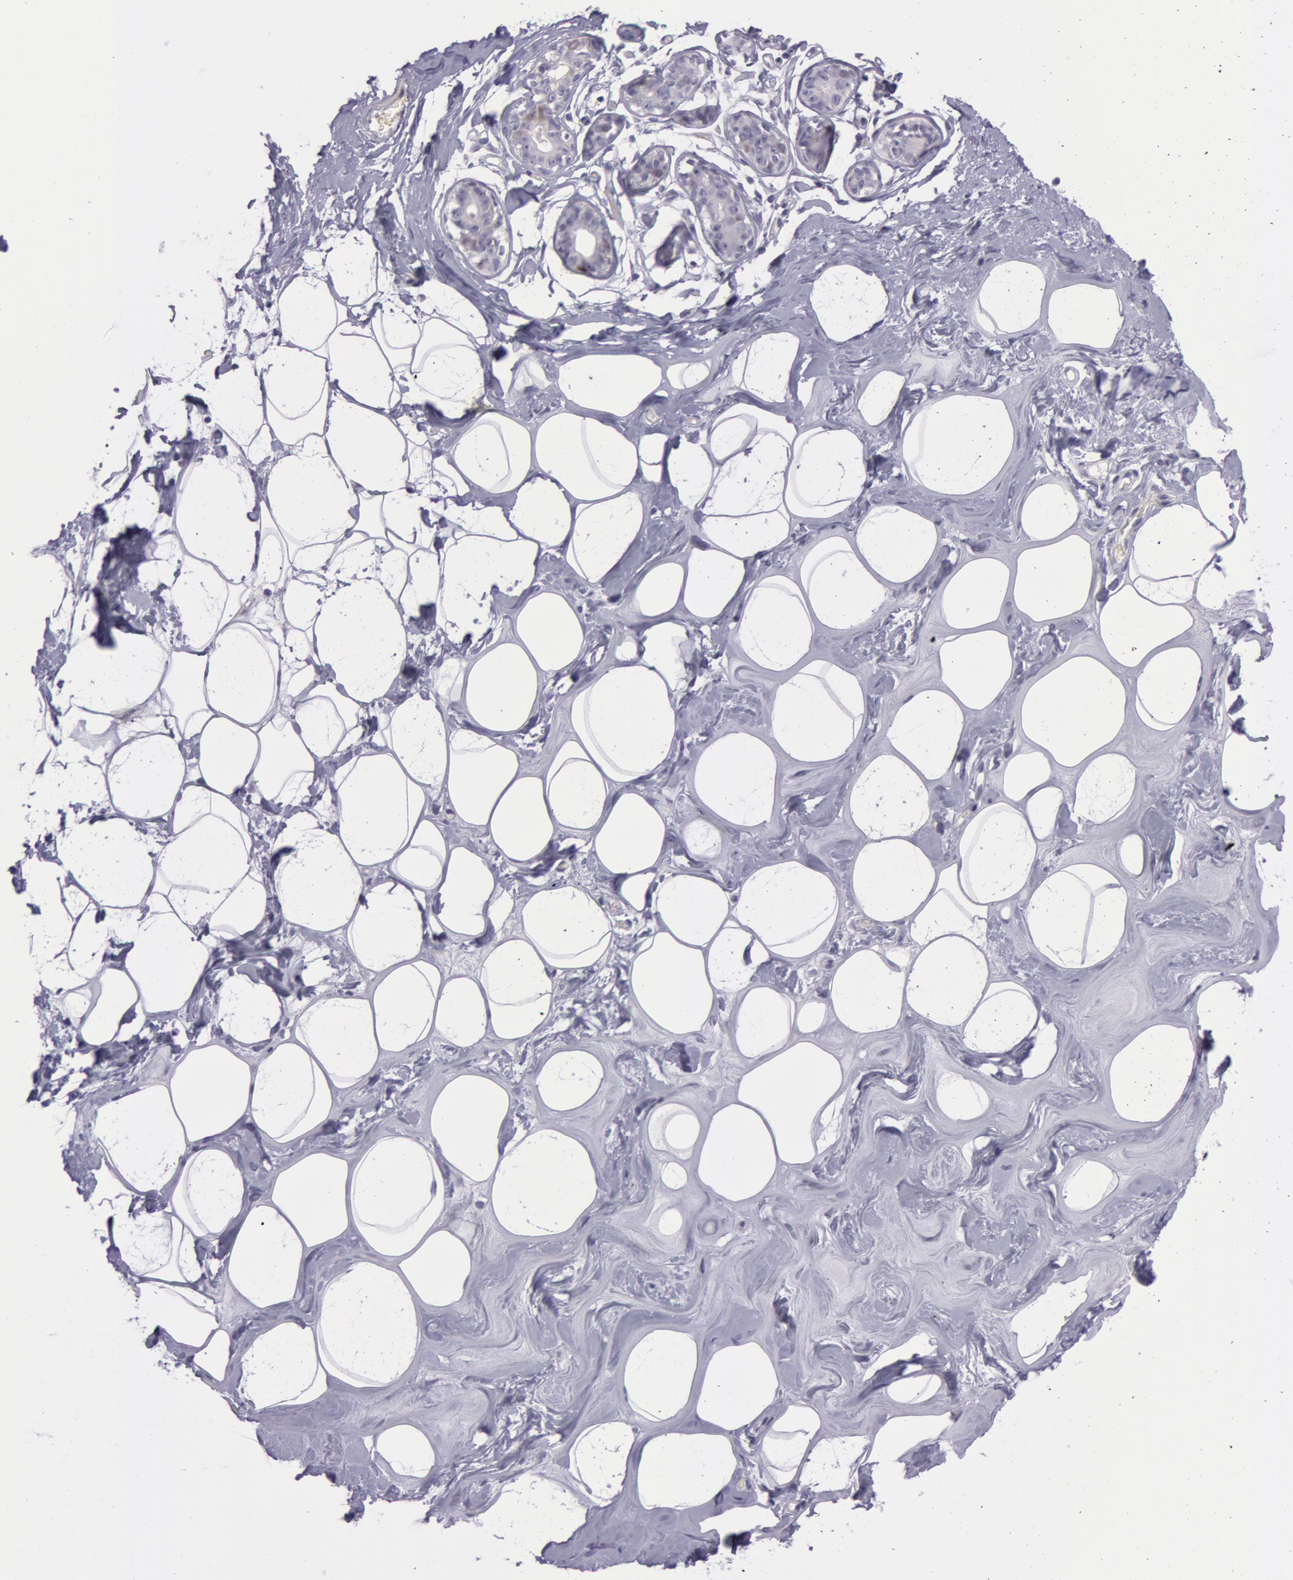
{"staining": {"intensity": "negative", "quantity": "none", "location": "none"}, "tissue": "breast", "cell_type": "Adipocytes", "image_type": "normal", "snomed": [{"axis": "morphology", "description": "Normal tissue, NOS"}, {"axis": "morphology", "description": "Fibrosis, NOS"}, {"axis": "topography", "description": "Breast"}], "caption": "This is an IHC histopathology image of benign breast. There is no staining in adipocytes.", "gene": "IL1RN", "patient": {"sex": "female", "age": 39}}